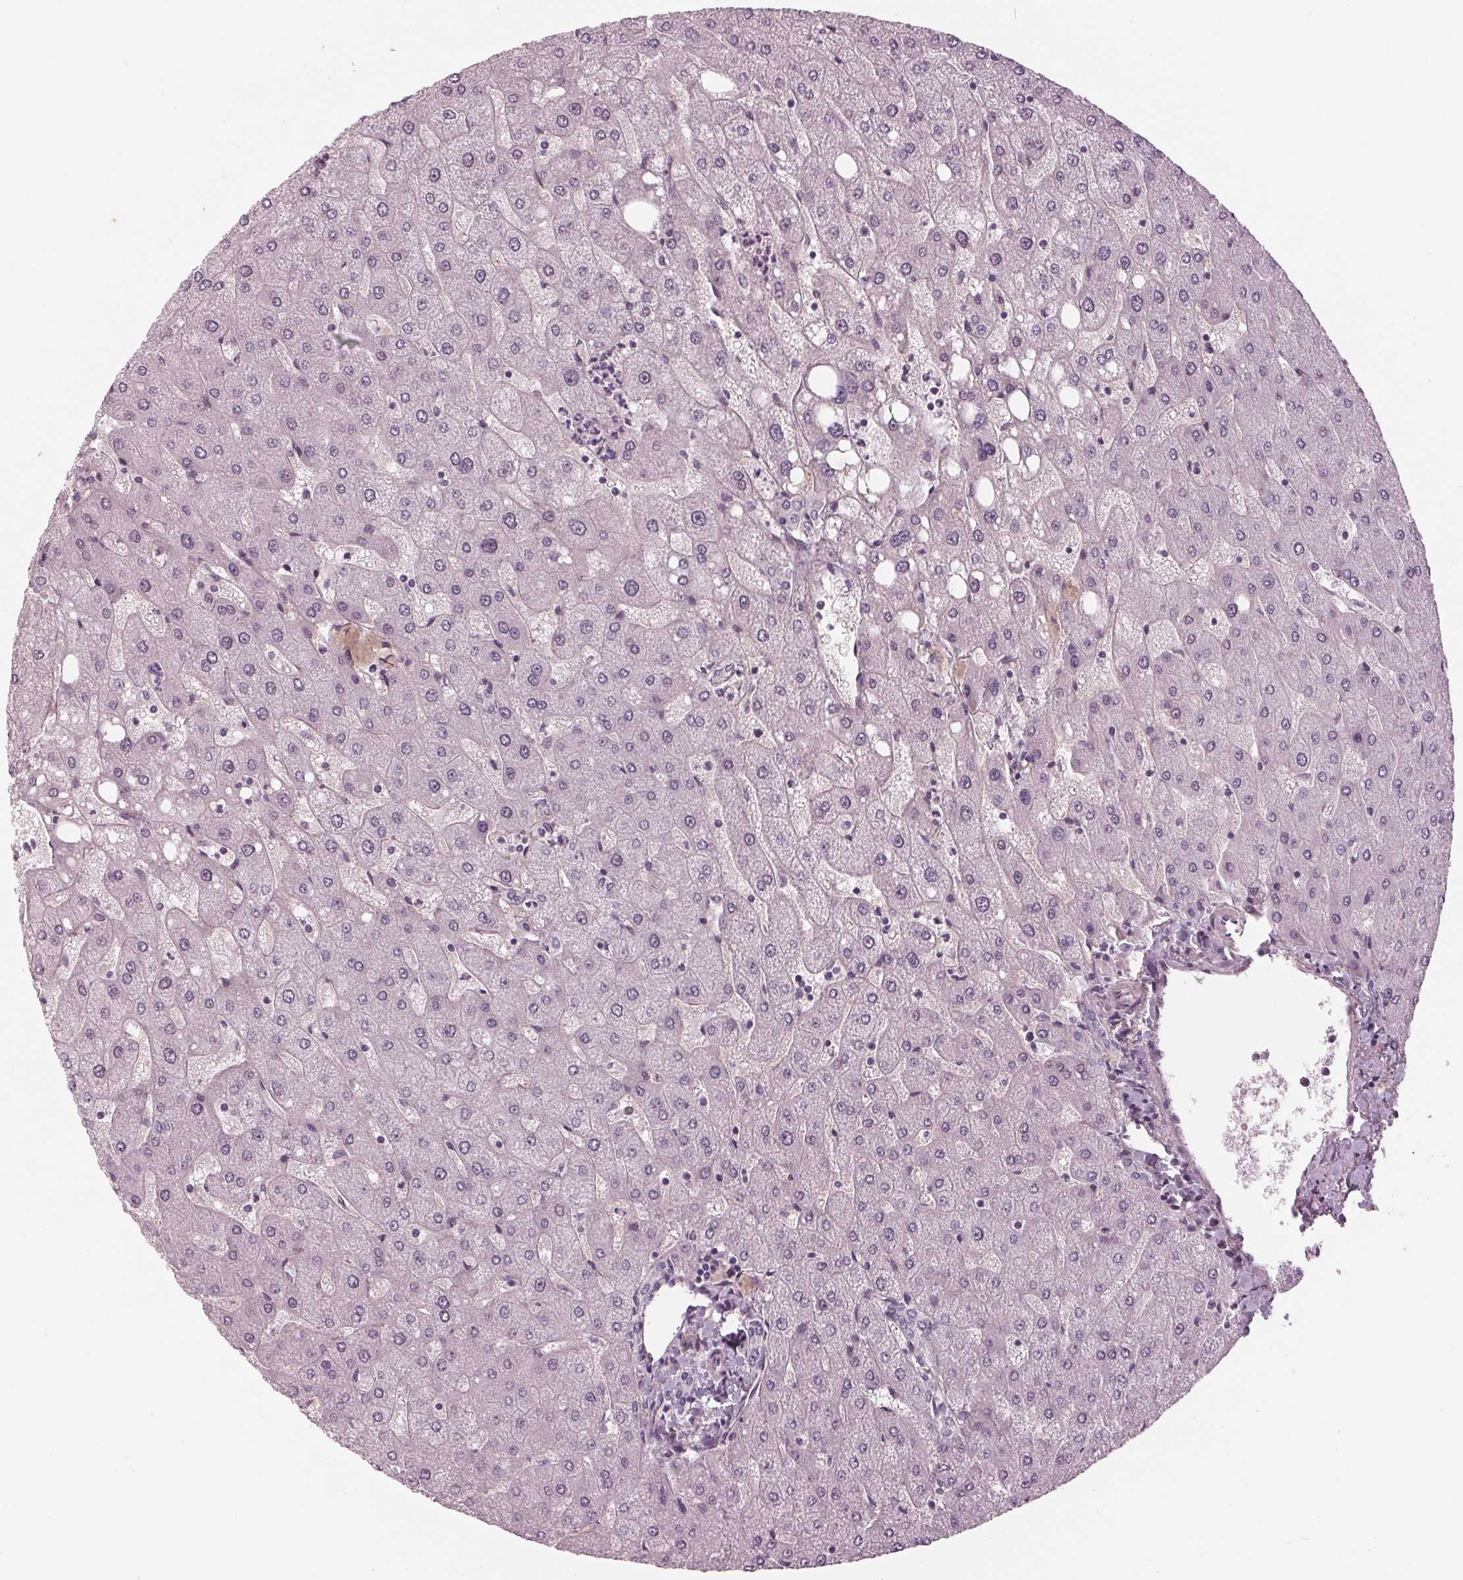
{"staining": {"intensity": "negative", "quantity": "none", "location": "none"}, "tissue": "liver", "cell_type": "Cholangiocytes", "image_type": "normal", "snomed": [{"axis": "morphology", "description": "Normal tissue, NOS"}, {"axis": "topography", "description": "Liver"}], "caption": "Immunohistochemistry (IHC) histopathology image of normal liver: human liver stained with DAB (3,3'-diaminobenzidine) shows no significant protein expression in cholangiocytes.", "gene": "DNMT3L", "patient": {"sex": "male", "age": 67}}